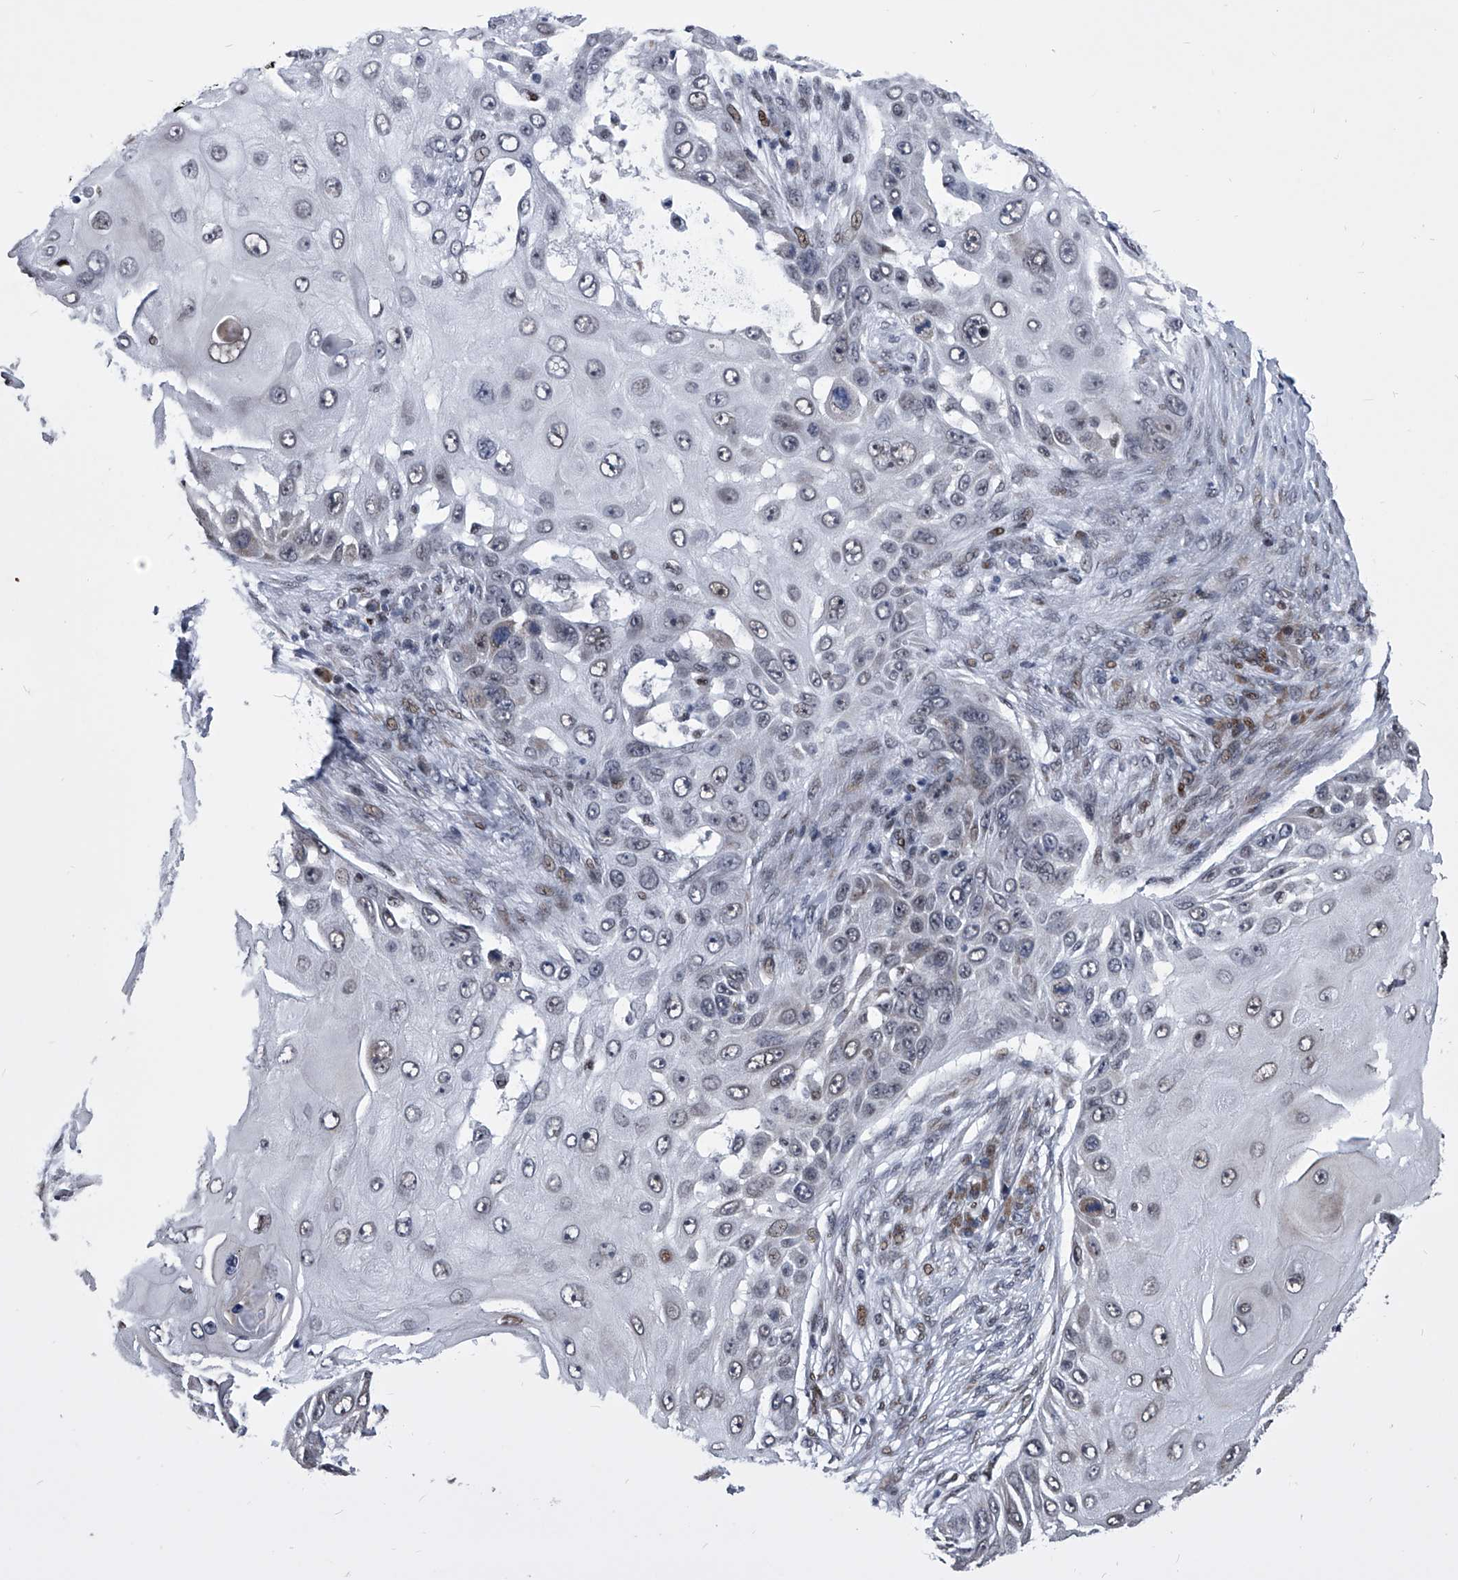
{"staining": {"intensity": "negative", "quantity": "none", "location": "none"}, "tissue": "skin cancer", "cell_type": "Tumor cells", "image_type": "cancer", "snomed": [{"axis": "morphology", "description": "Squamous cell carcinoma, NOS"}, {"axis": "topography", "description": "Skin"}], "caption": "This image is of squamous cell carcinoma (skin) stained with immunohistochemistry (IHC) to label a protein in brown with the nuclei are counter-stained blue. There is no expression in tumor cells.", "gene": "CMTR1", "patient": {"sex": "female", "age": 44}}